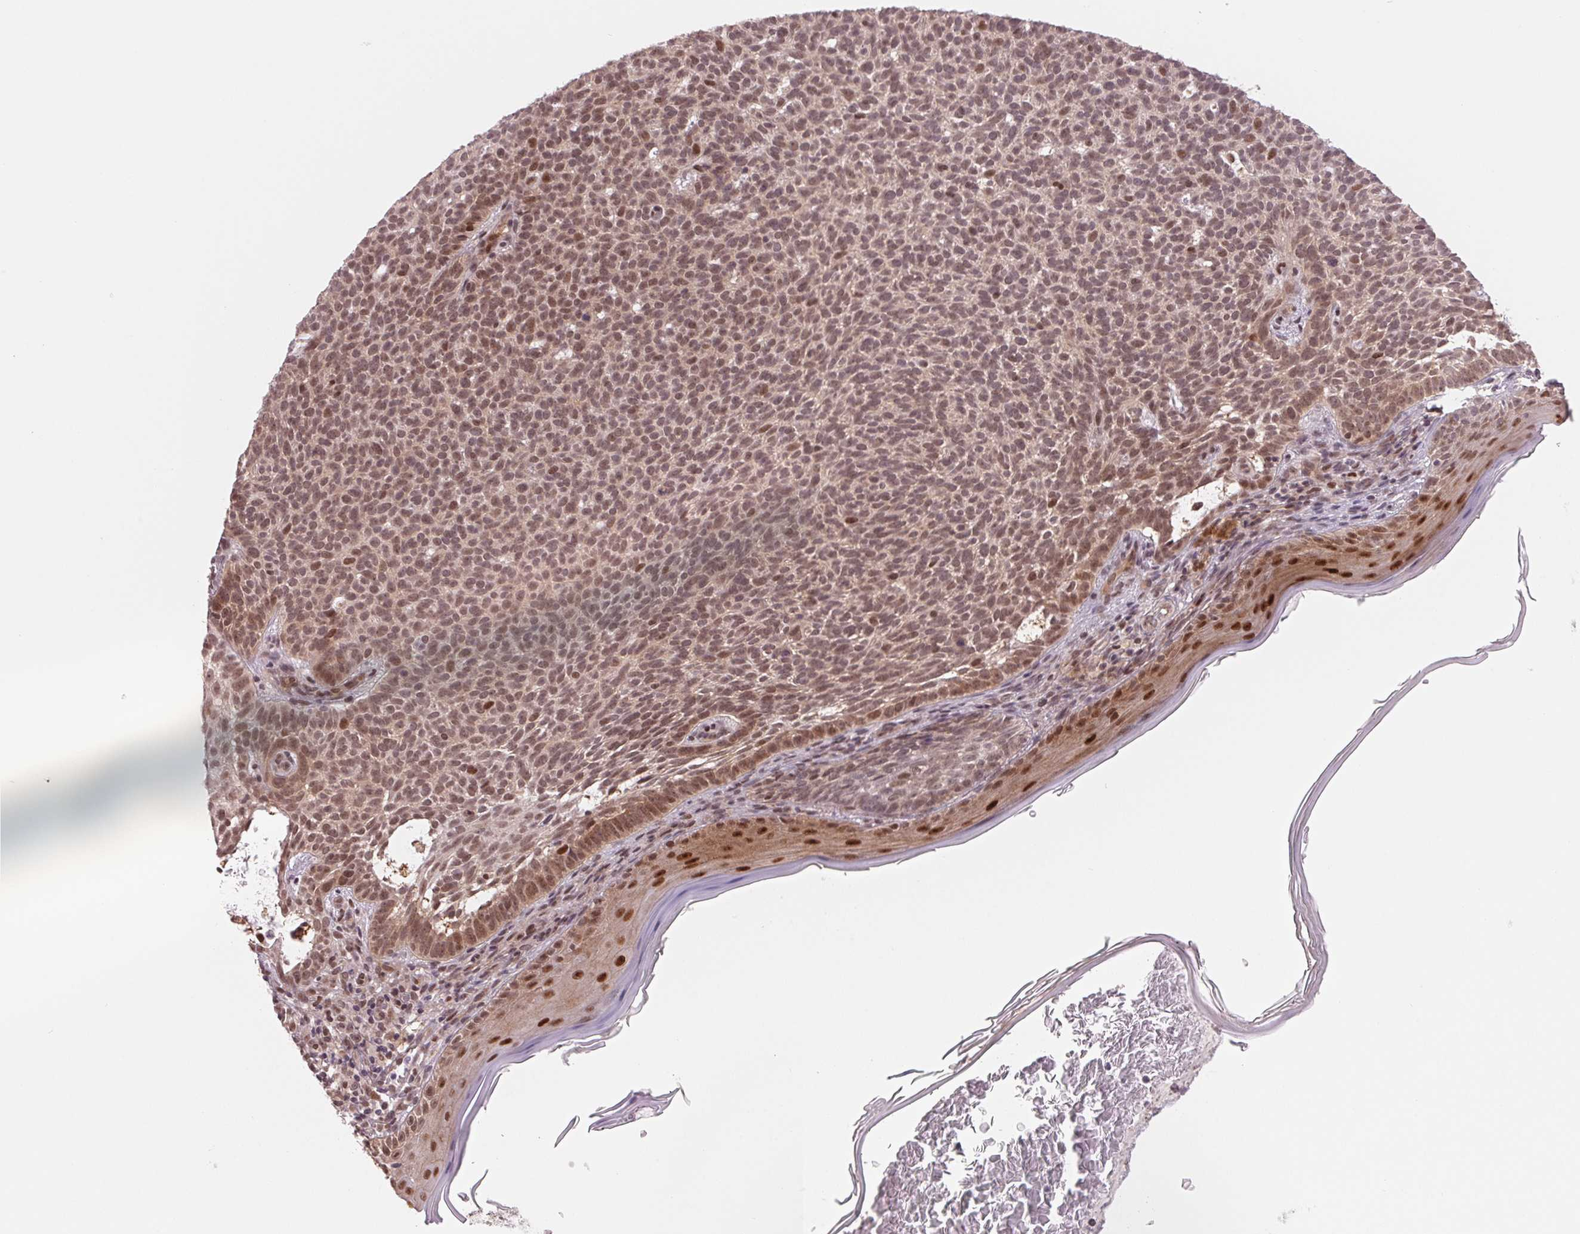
{"staining": {"intensity": "moderate", "quantity": ">75%", "location": "nuclear"}, "tissue": "skin cancer", "cell_type": "Tumor cells", "image_type": "cancer", "snomed": [{"axis": "morphology", "description": "Basal cell carcinoma"}, {"axis": "topography", "description": "Skin"}], "caption": "Tumor cells demonstrate medium levels of moderate nuclear staining in approximately >75% of cells in skin cancer (basal cell carcinoma).", "gene": "DNAJB6", "patient": {"sex": "male", "age": 78}}